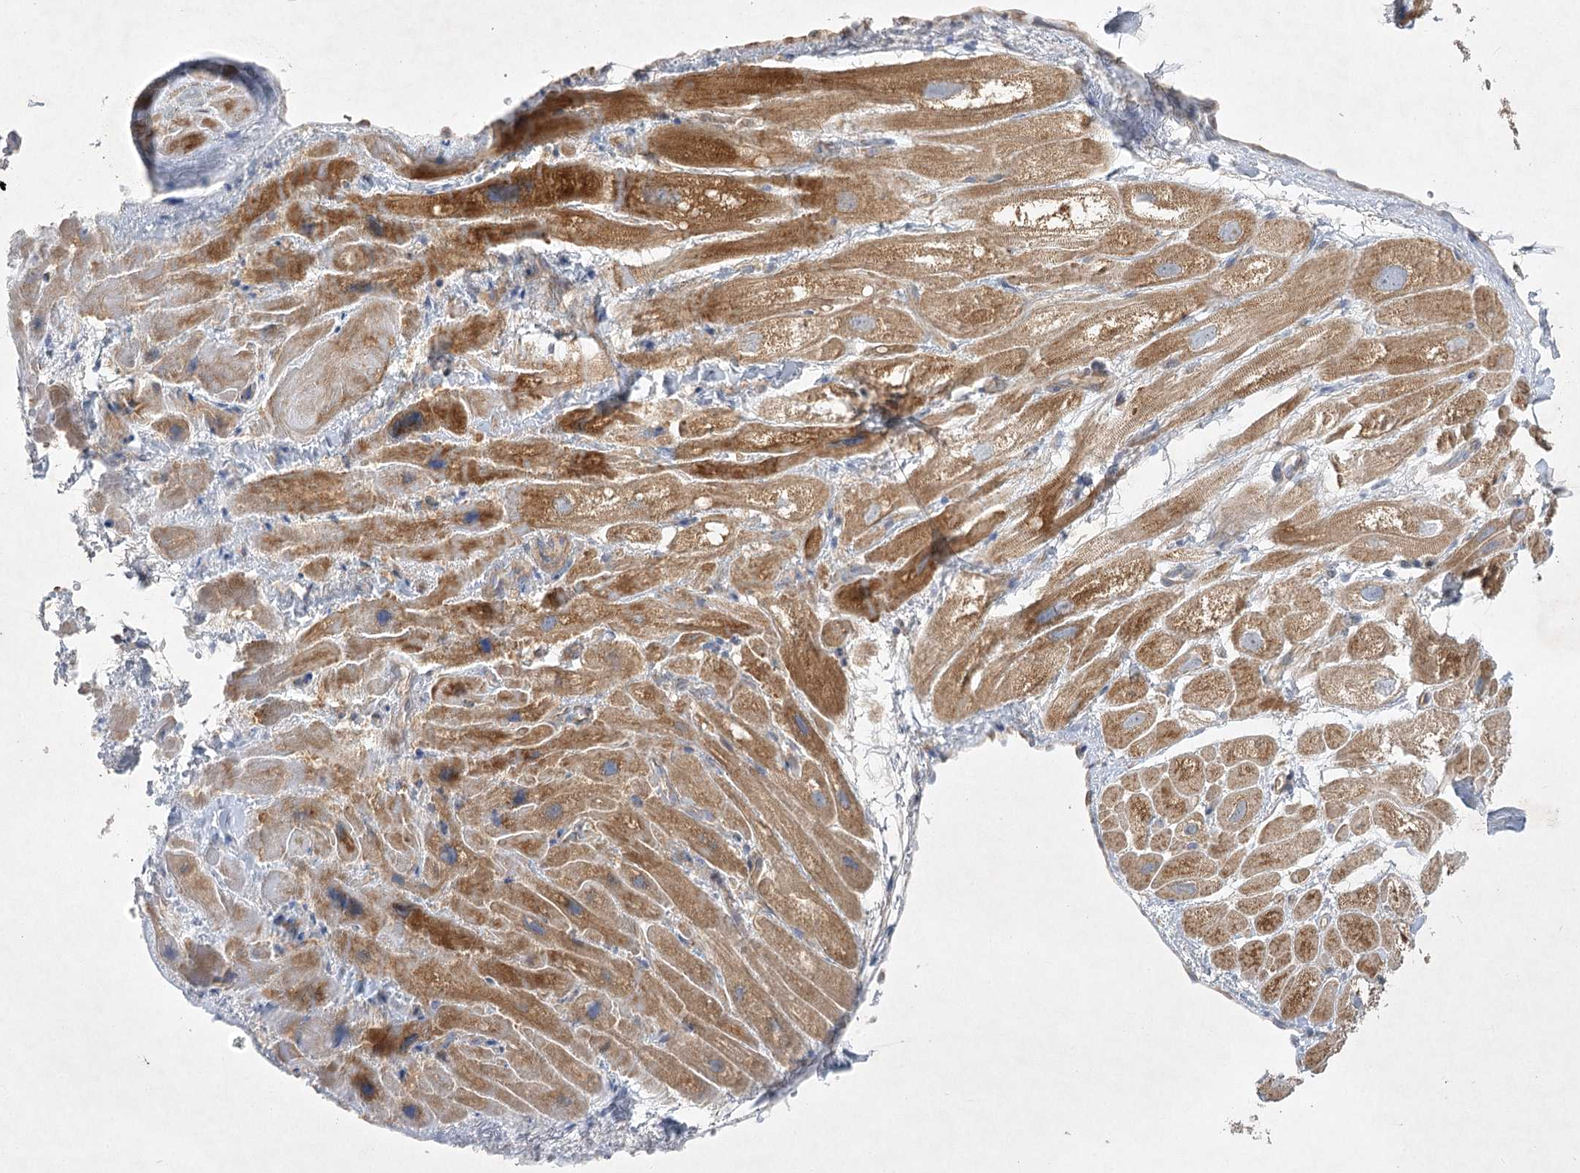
{"staining": {"intensity": "moderate", "quantity": ">75%", "location": "cytoplasmic/membranous"}, "tissue": "heart muscle", "cell_type": "Cardiomyocytes", "image_type": "normal", "snomed": [{"axis": "morphology", "description": "Normal tissue, NOS"}, {"axis": "topography", "description": "Heart"}], "caption": "Protein staining exhibits moderate cytoplasmic/membranous positivity in about >75% of cardiomyocytes in normal heart muscle.", "gene": "PYROXD1", "patient": {"sex": "male", "age": 49}}